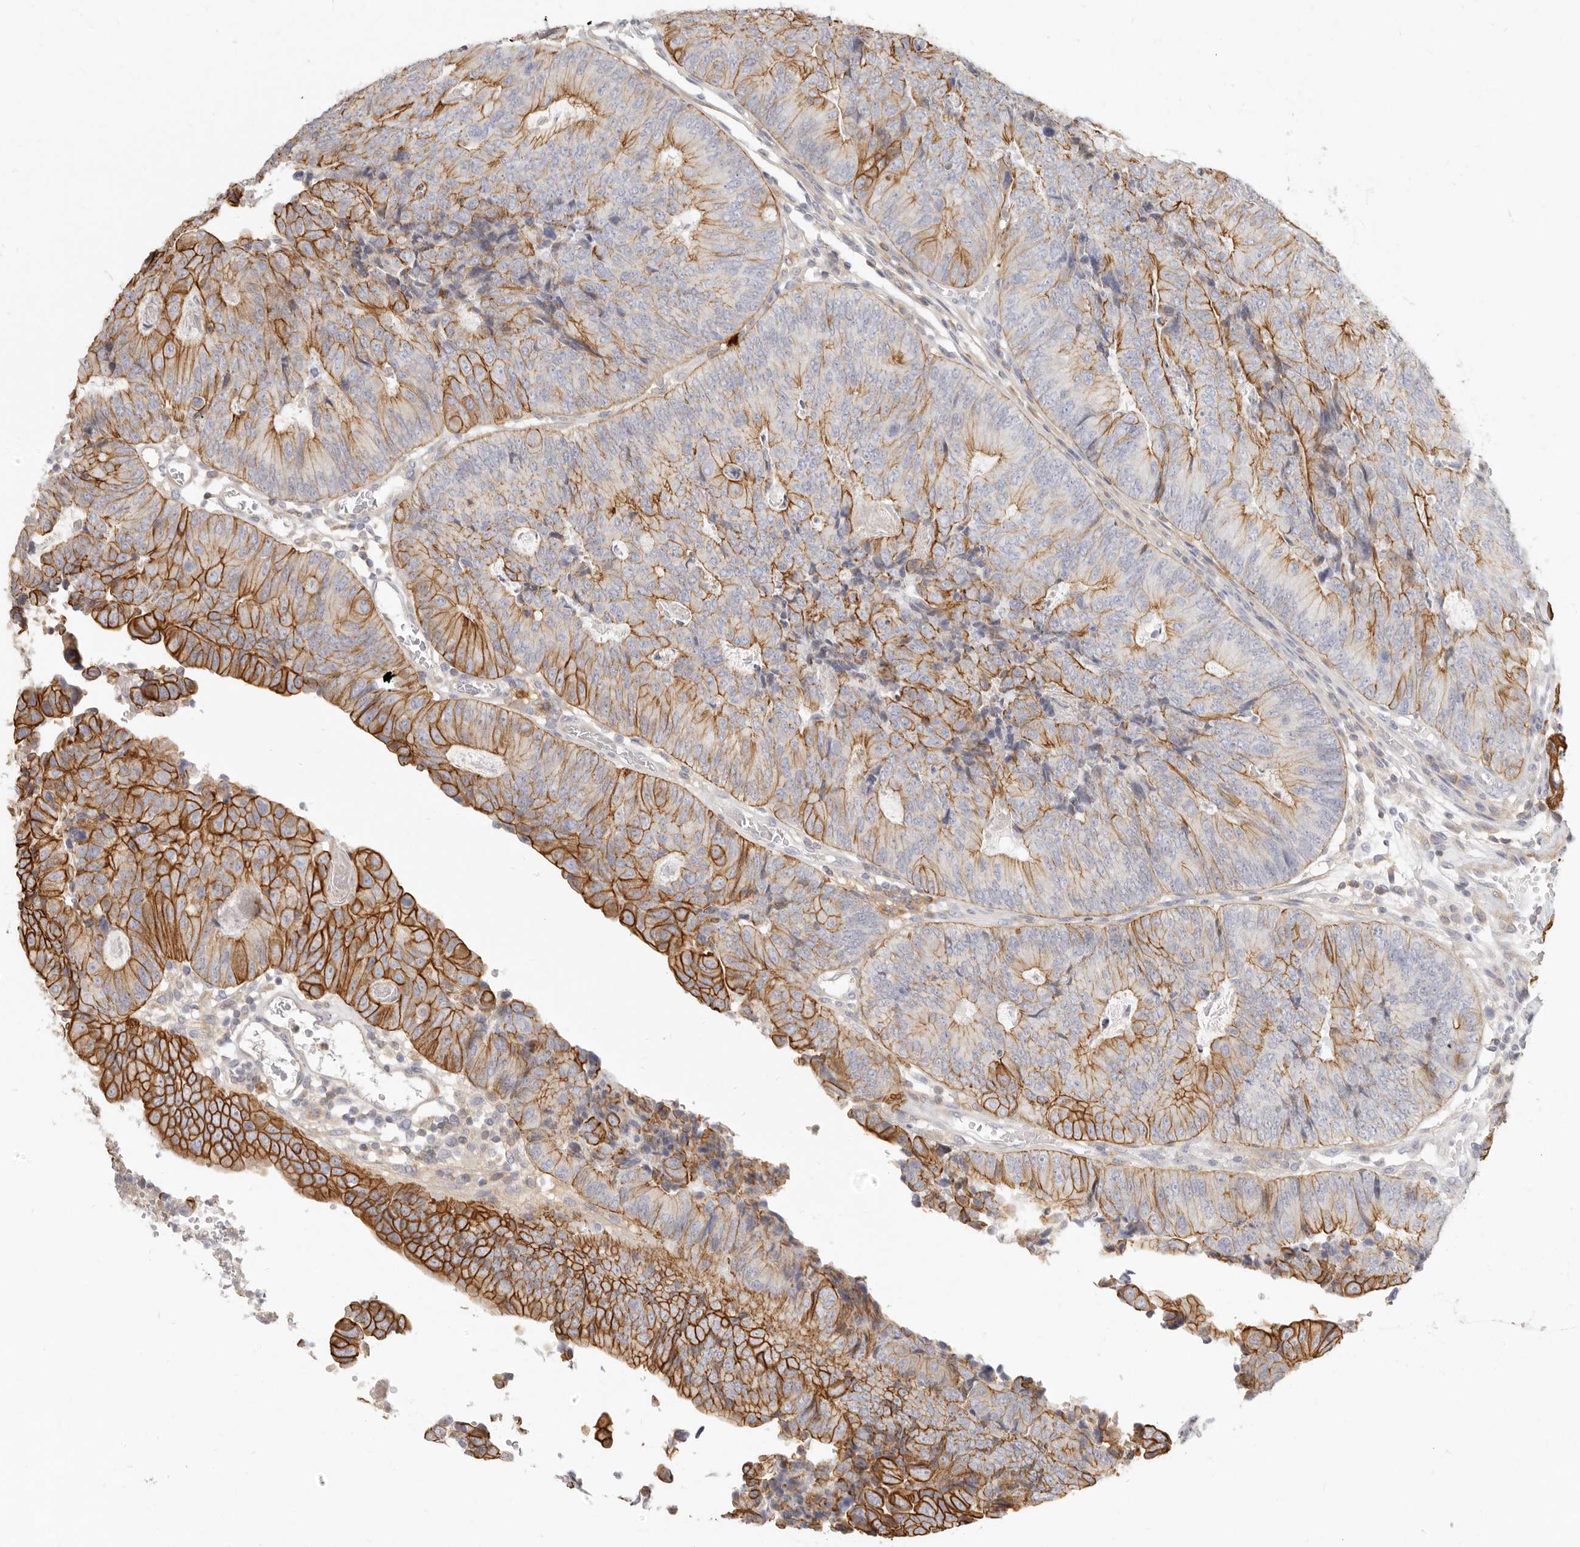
{"staining": {"intensity": "strong", "quantity": "25%-75%", "location": "cytoplasmic/membranous"}, "tissue": "colorectal cancer", "cell_type": "Tumor cells", "image_type": "cancer", "snomed": [{"axis": "morphology", "description": "Adenocarcinoma, NOS"}, {"axis": "topography", "description": "Colon"}], "caption": "The image exhibits a brown stain indicating the presence of a protein in the cytoplasmic/membranous of tumor cells in colorectal cancer (adenocarcinoma).", "gene": "NIBAN1", "patient": {"sex": "female", "age": 67}}